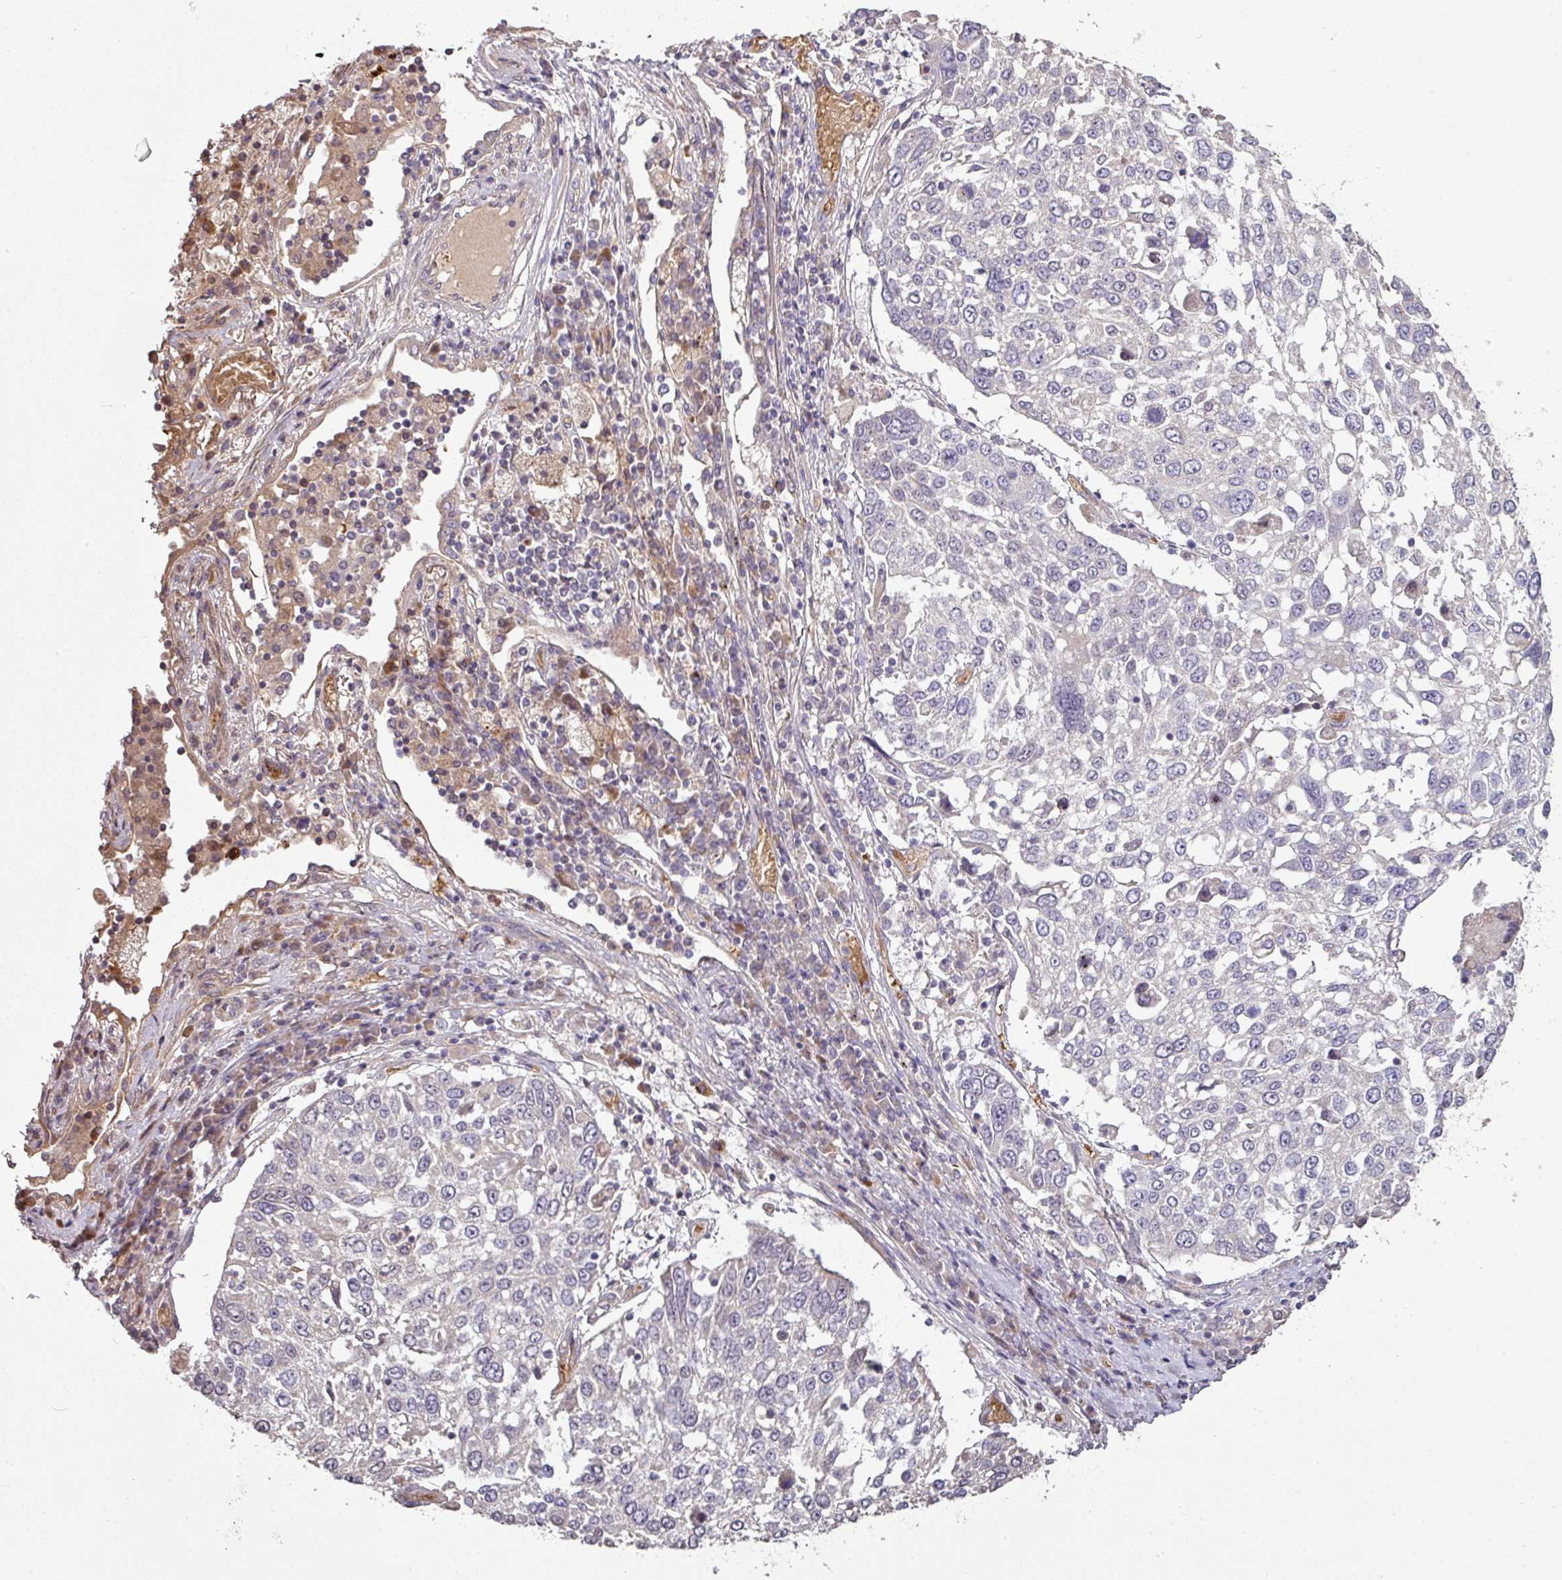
{"staining": {"intensity": "negative", "quantity": "none", "location": "none"}, "tissue": "lung cancer", "cell_type": "Tumor cells", "image_type": "cancer", "snomed": [{"axis": "morphology", "description": "Squamous cell carcinoma, NOS"}, {"axis": "topography", "description": "Lung"}], "caption": "High power microscopy histopathology image of an immunohistochemistry (IHC) image of squamous cell carcinoma (lung), revealing no significant positivity in tumor cells.", "gene": "NHSL2", "patient": {"sex": "male", "age": 65}}